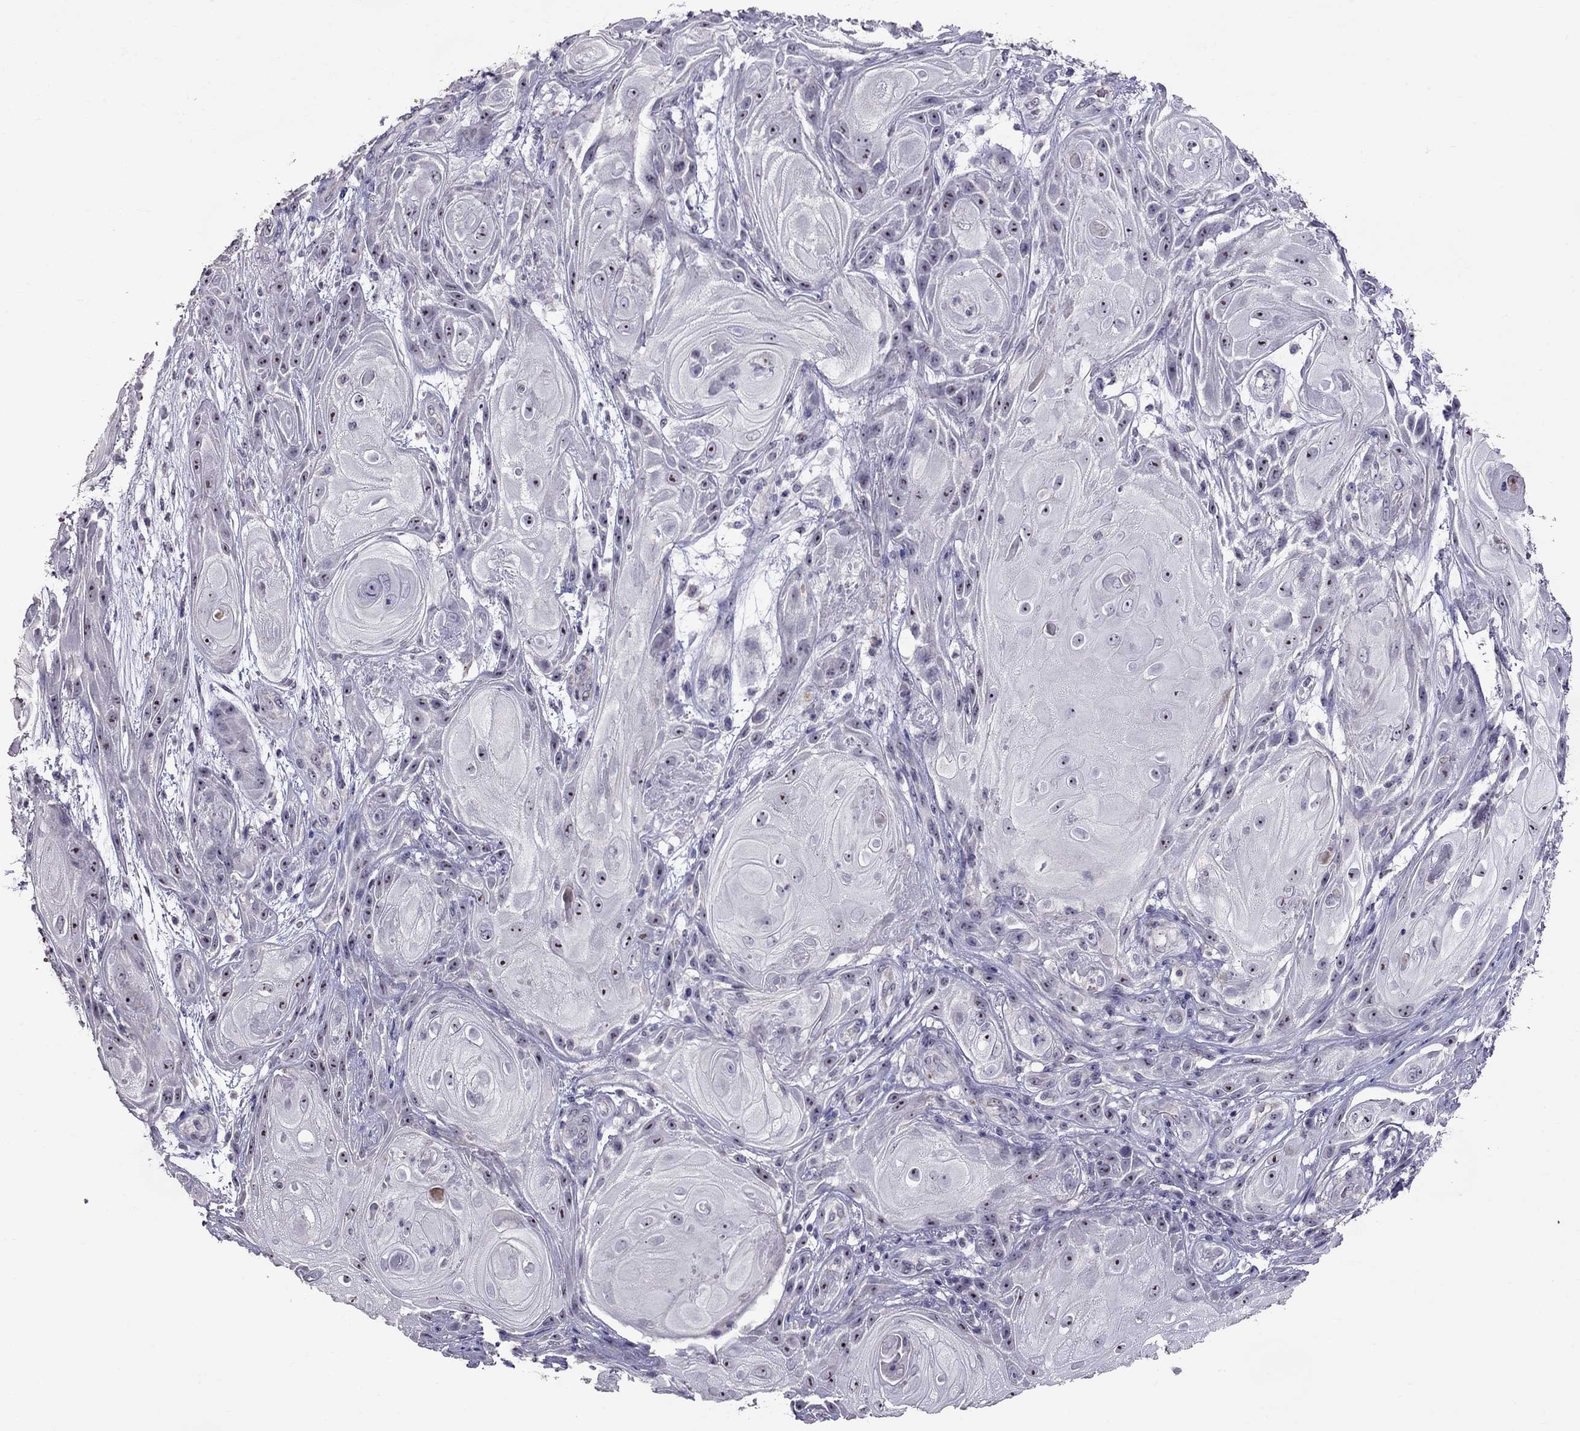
{"staining": {"intensity": "negative", "quantity": "none", "location": "none"}, "tissue": "skin cancer", "cell_type": "Tumor cells", "image_type": "cancer", "snomed": [{"axis": "morphology", "description": "Squamous cell carcinoma, NOS"}, {"axis": "topography", "description": "Skin"}], "caption": "Tumor cells show no significant protein expression in skin cancer.", "gene": "LRRC46", "patient": {"sex": "male", "age": 62}}